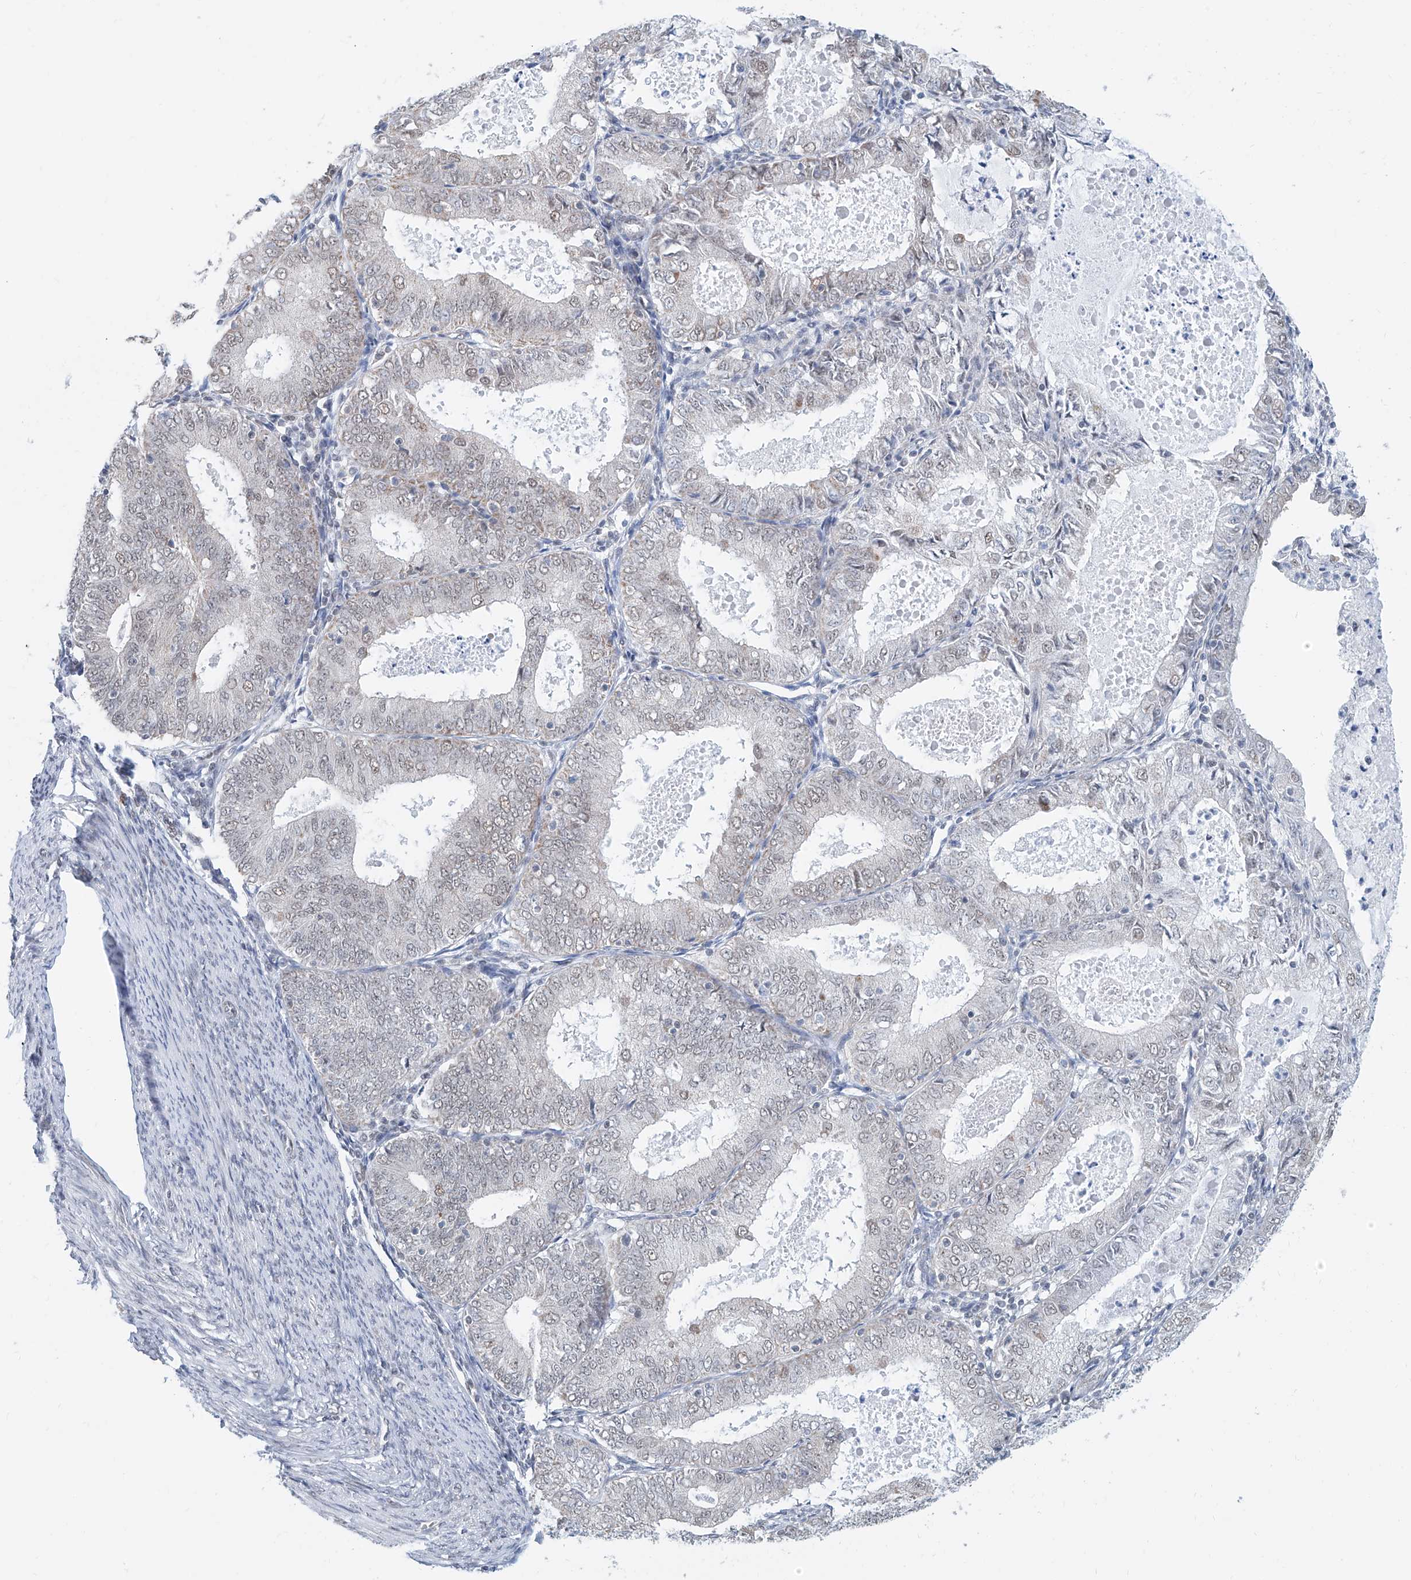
{"staining": {"intensity": "weak", "quantity": "25%-75%", "location": "nuclear"}, "tissue": "endometrial cancer", "cell_type": "Tumor cells", "image_type": "cancer", "snomed": [{"axis": "morphology", "description": "Adenocarcinoma, NOS"}, {"axis": "topography", "description": "Endometrium"}], "caption": "About 25%-75% of tumor cells in human endometrial cancer demonstrate weak nuclear protein staining as visualized by brown immunohistochemical staining.", "gene": "SDE2", "patient": {"sex": "female", "age": 57}}